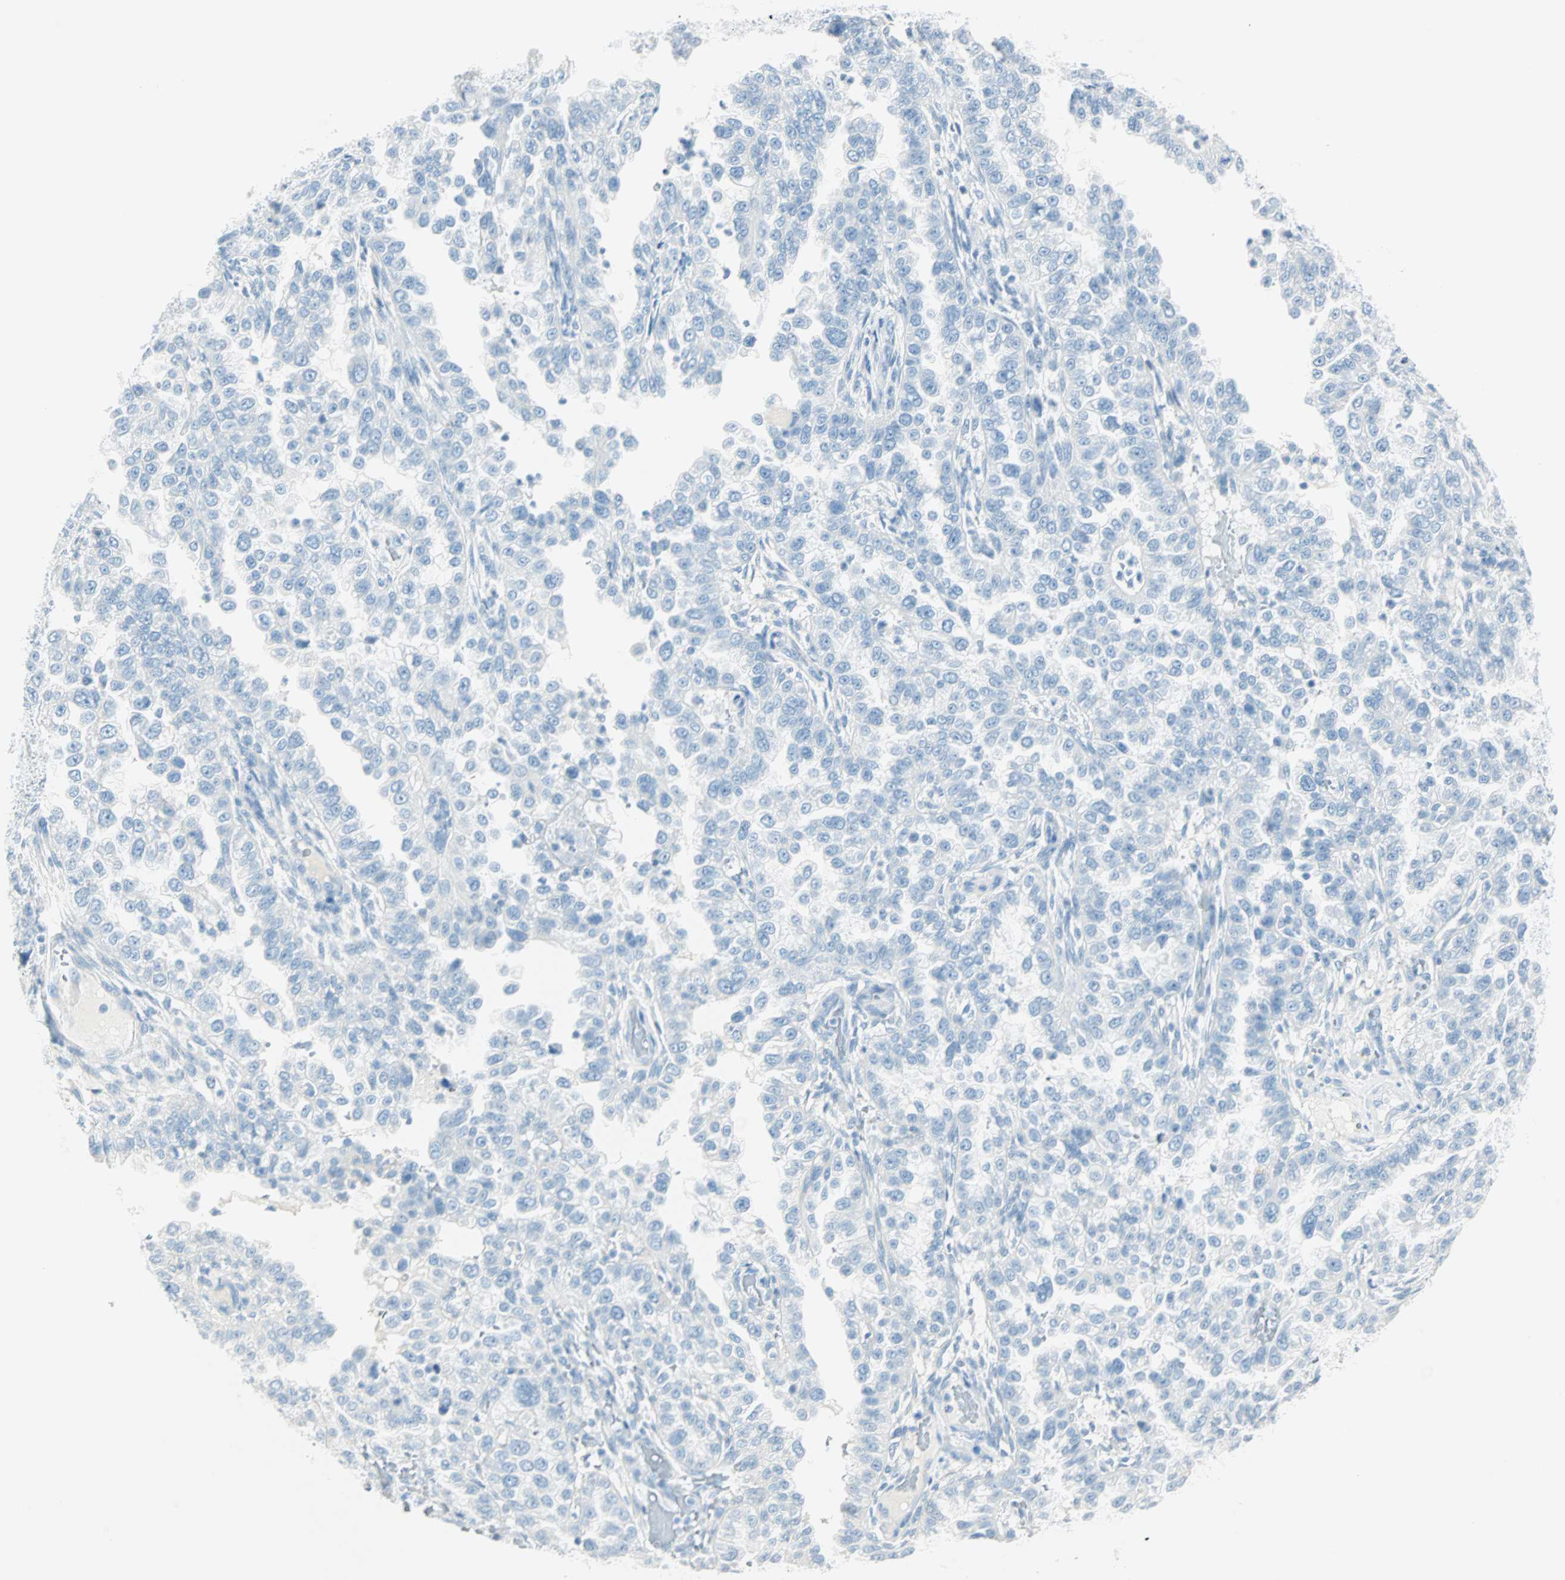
{"staining": {"intensity": "negative", "quantity": "none", "location": "none"}, "tissue": "endometrial cancer", "cell_type": "Tumor cells", "image_type": "cancer", "snomed": [{"axis": "morphology", "description": "Adenocarcinoma, NOS"}, {"axis": "topography", "description": "Endometrium"}], "caption": "This image is of endometrial cancer (adenocarcinoma) stained with immunohistochemistry (IHC) to label a protein in brown with the nuclei are counter-stained blue. There is no staining in tumor cells.", "gene": "NES", "patient": {"sex": "female", "age": 85}}